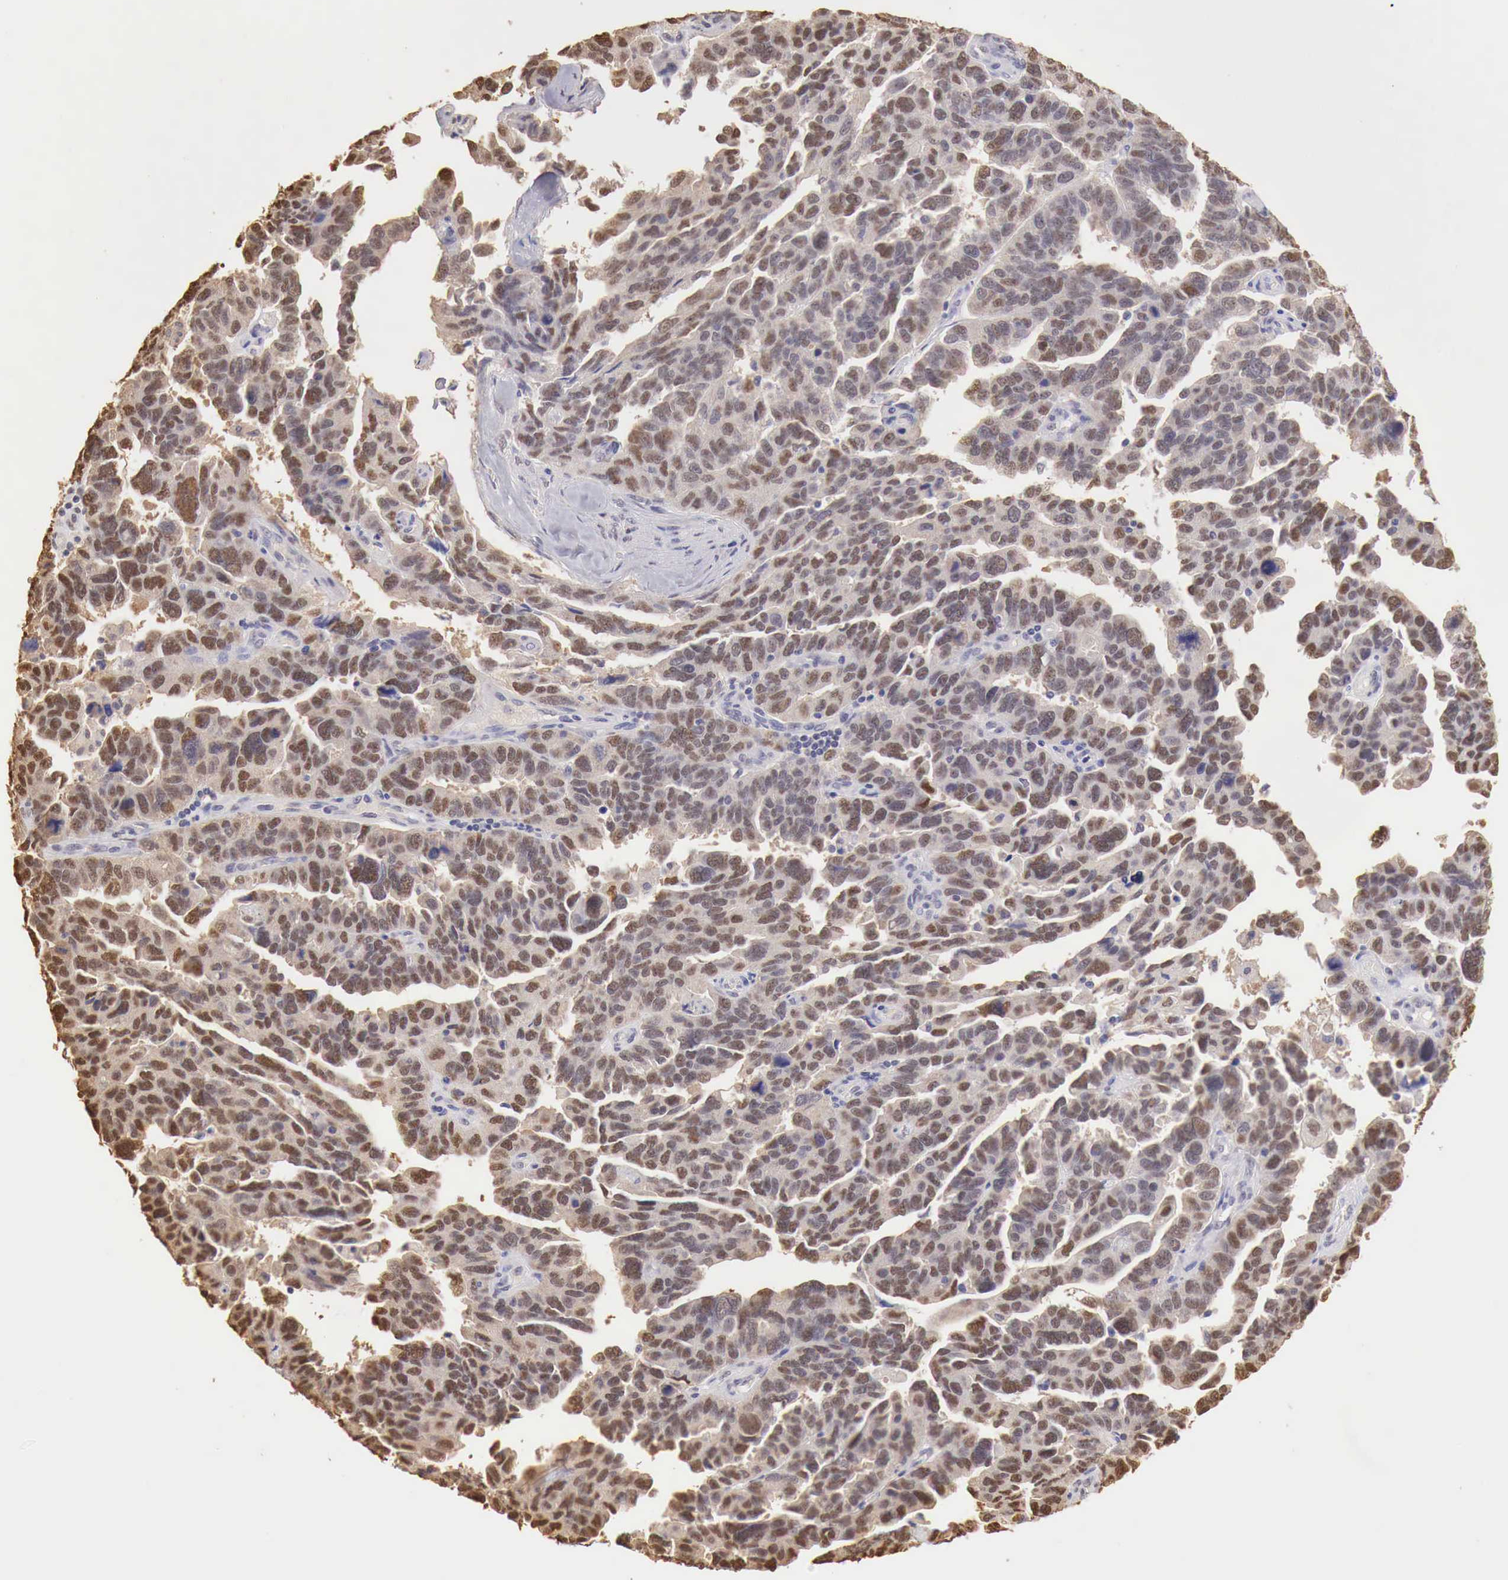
{"staining": {"intensity": "strong", "quantity": "25%-75%", "location": "nuclear"}, "tissue": "ovarian cancer", "cell_type": "Tumor cells", "image_type": "cancer", "snomed": [{"axis": "morphology", "description": "Cystadenocarcinoma, serous, NOS"}, {"axis": "topography", "description": "Ovary"}], "caption": "Immunohistochemical staining of human ovarian cancer (serous cystadenocarcinoma) displays high levels of strong nuclear expression in about 25%-75% of tumor cells.", "gene": "UBA1", "patient": {"sex": "female", "age": 64}}